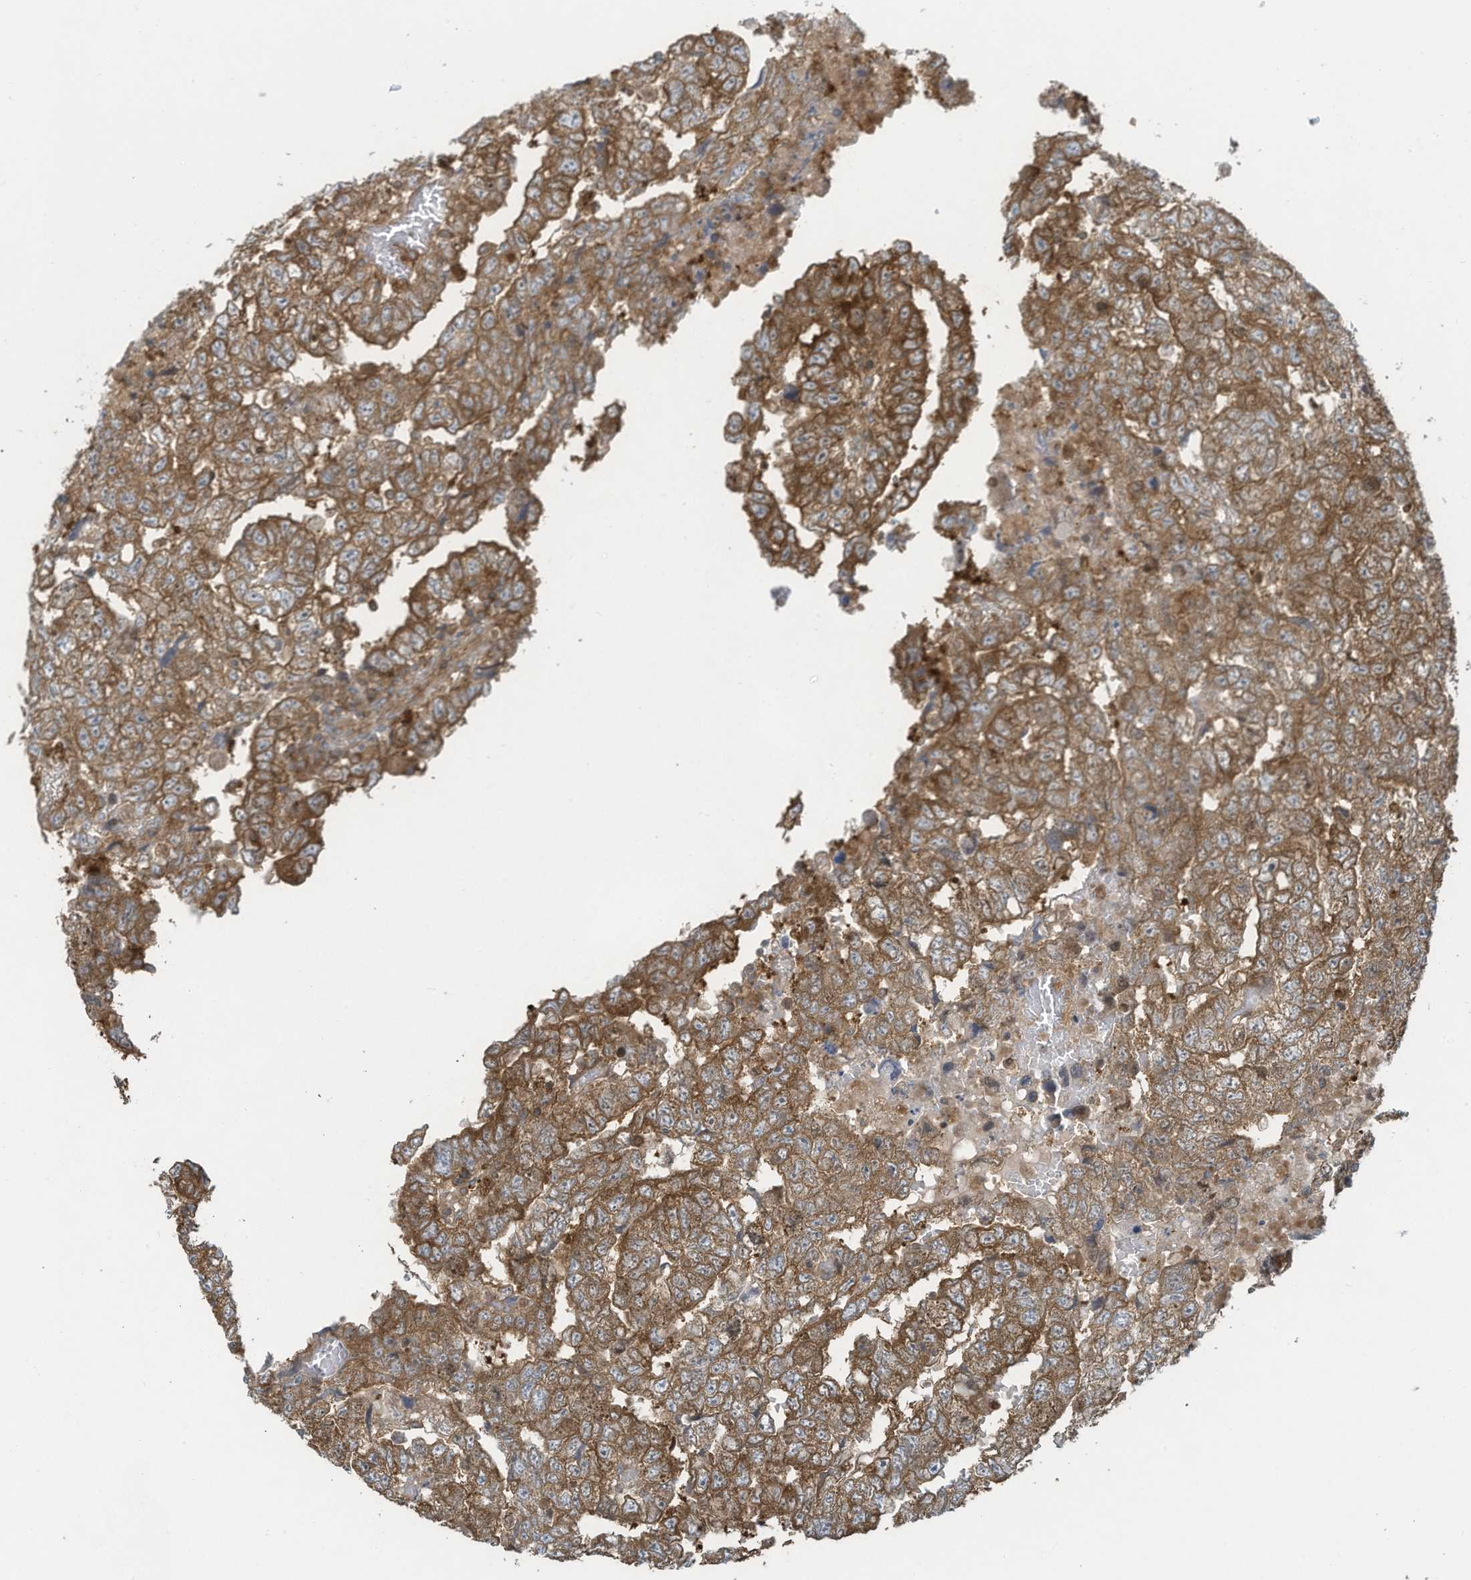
{"staining": {"intensity": "strong", "quantity": "25%-75%", "location": "cytoplasmic/membranous"}, "tissue": "testis cancer", "cell_type": "Tumor cells", "image_type": "cancer", "snomed": [{"axis": "morphology", "description": "Carcinoma, Embryonal, NOS"}, {"axis": "topography", "description": "Testis"}], "caption": "Protein expression analysis of human embryonal carcinoma (testis) reveals strong cytoplasmic/membranous positivity in approximately 25%-75% of tumor cells. The staining is performed using DAB (3,3'-diaminobenzidine) brown chromogen to label protein expression. The nuclei are counter-stained blue using hematoxylin.", "gene": "OLA1", "patient": {"sex": "male", "age": 36}}